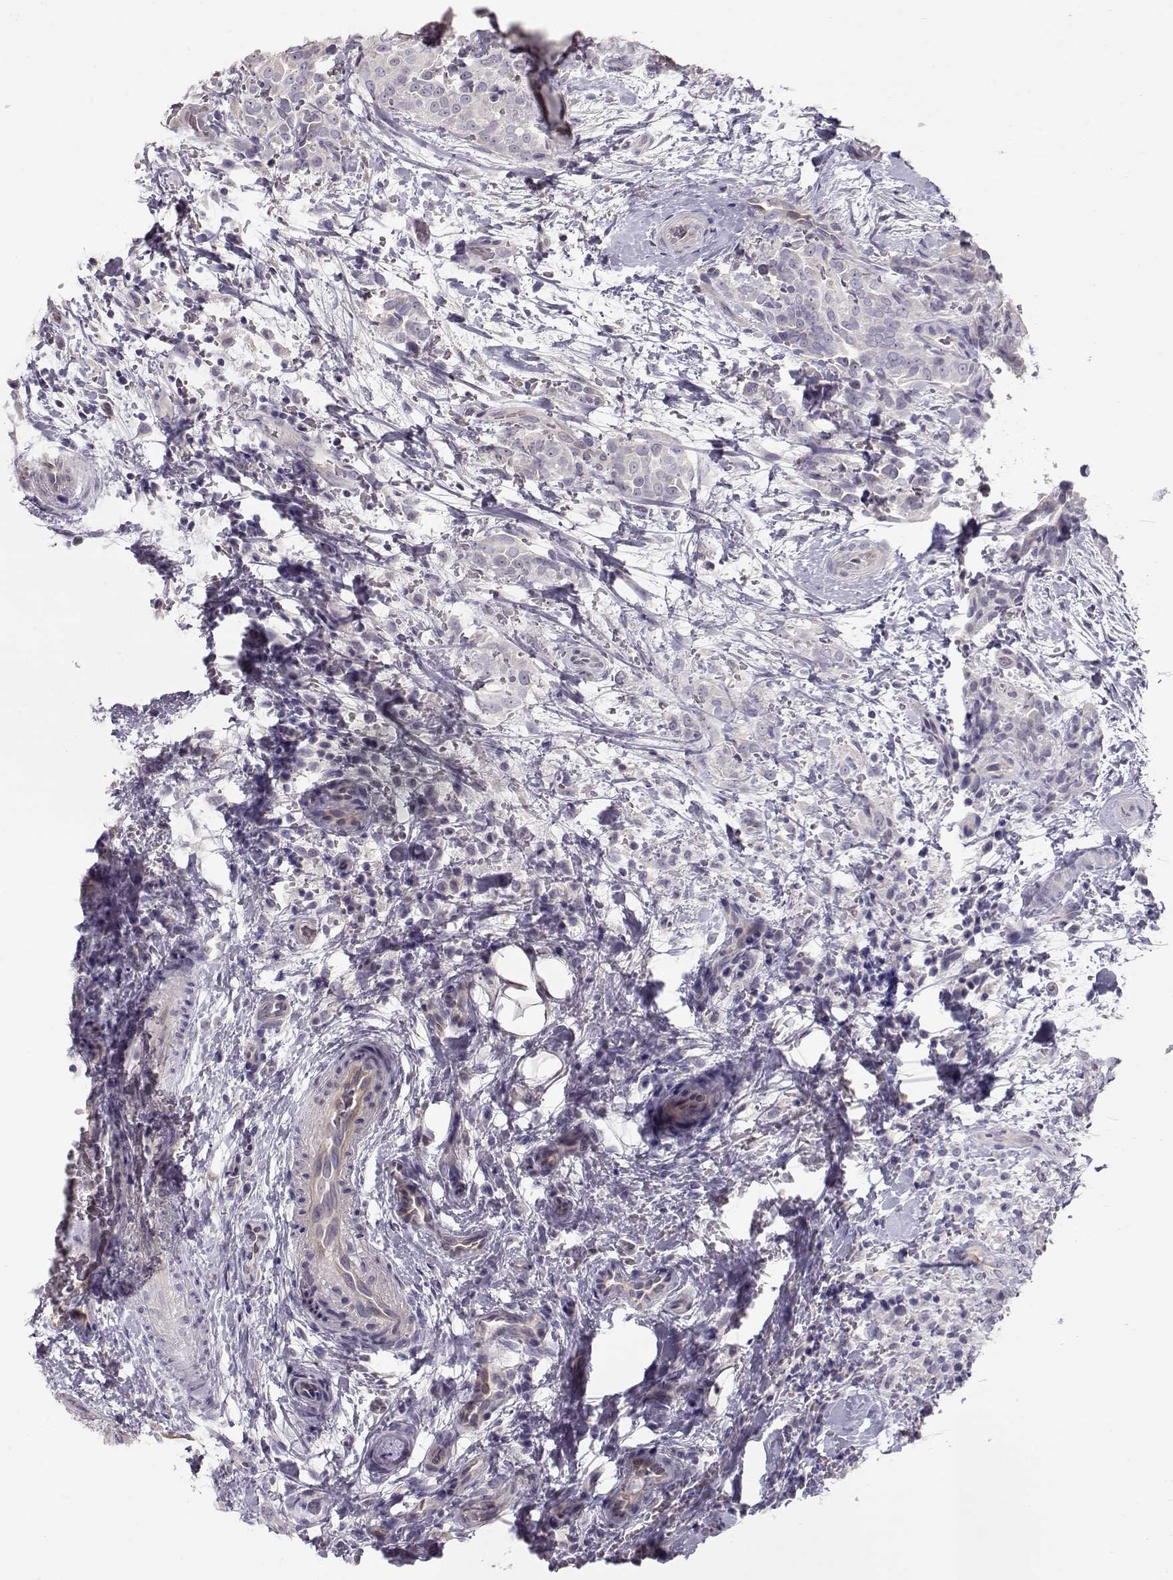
{"staining": {"intensity": "negative", "quantity": "none", "location": "none"}, "tissue": "thyroid cancer", "cell_type": "Tumor cells", "image_type": "cancer", "snomed": [{"axis": "morphology", "description": "Papillary adenocarcinoma, NOS"}, {"axis": "topography", "description": "Thyroid gland"}], "caption": "This is an immunohistochemistry (IHC) image of human thyroid cancer. There is no expression in tumor cells.", "gene": "SLC18A1", "patient": {"sex": "male", "age": 61}}